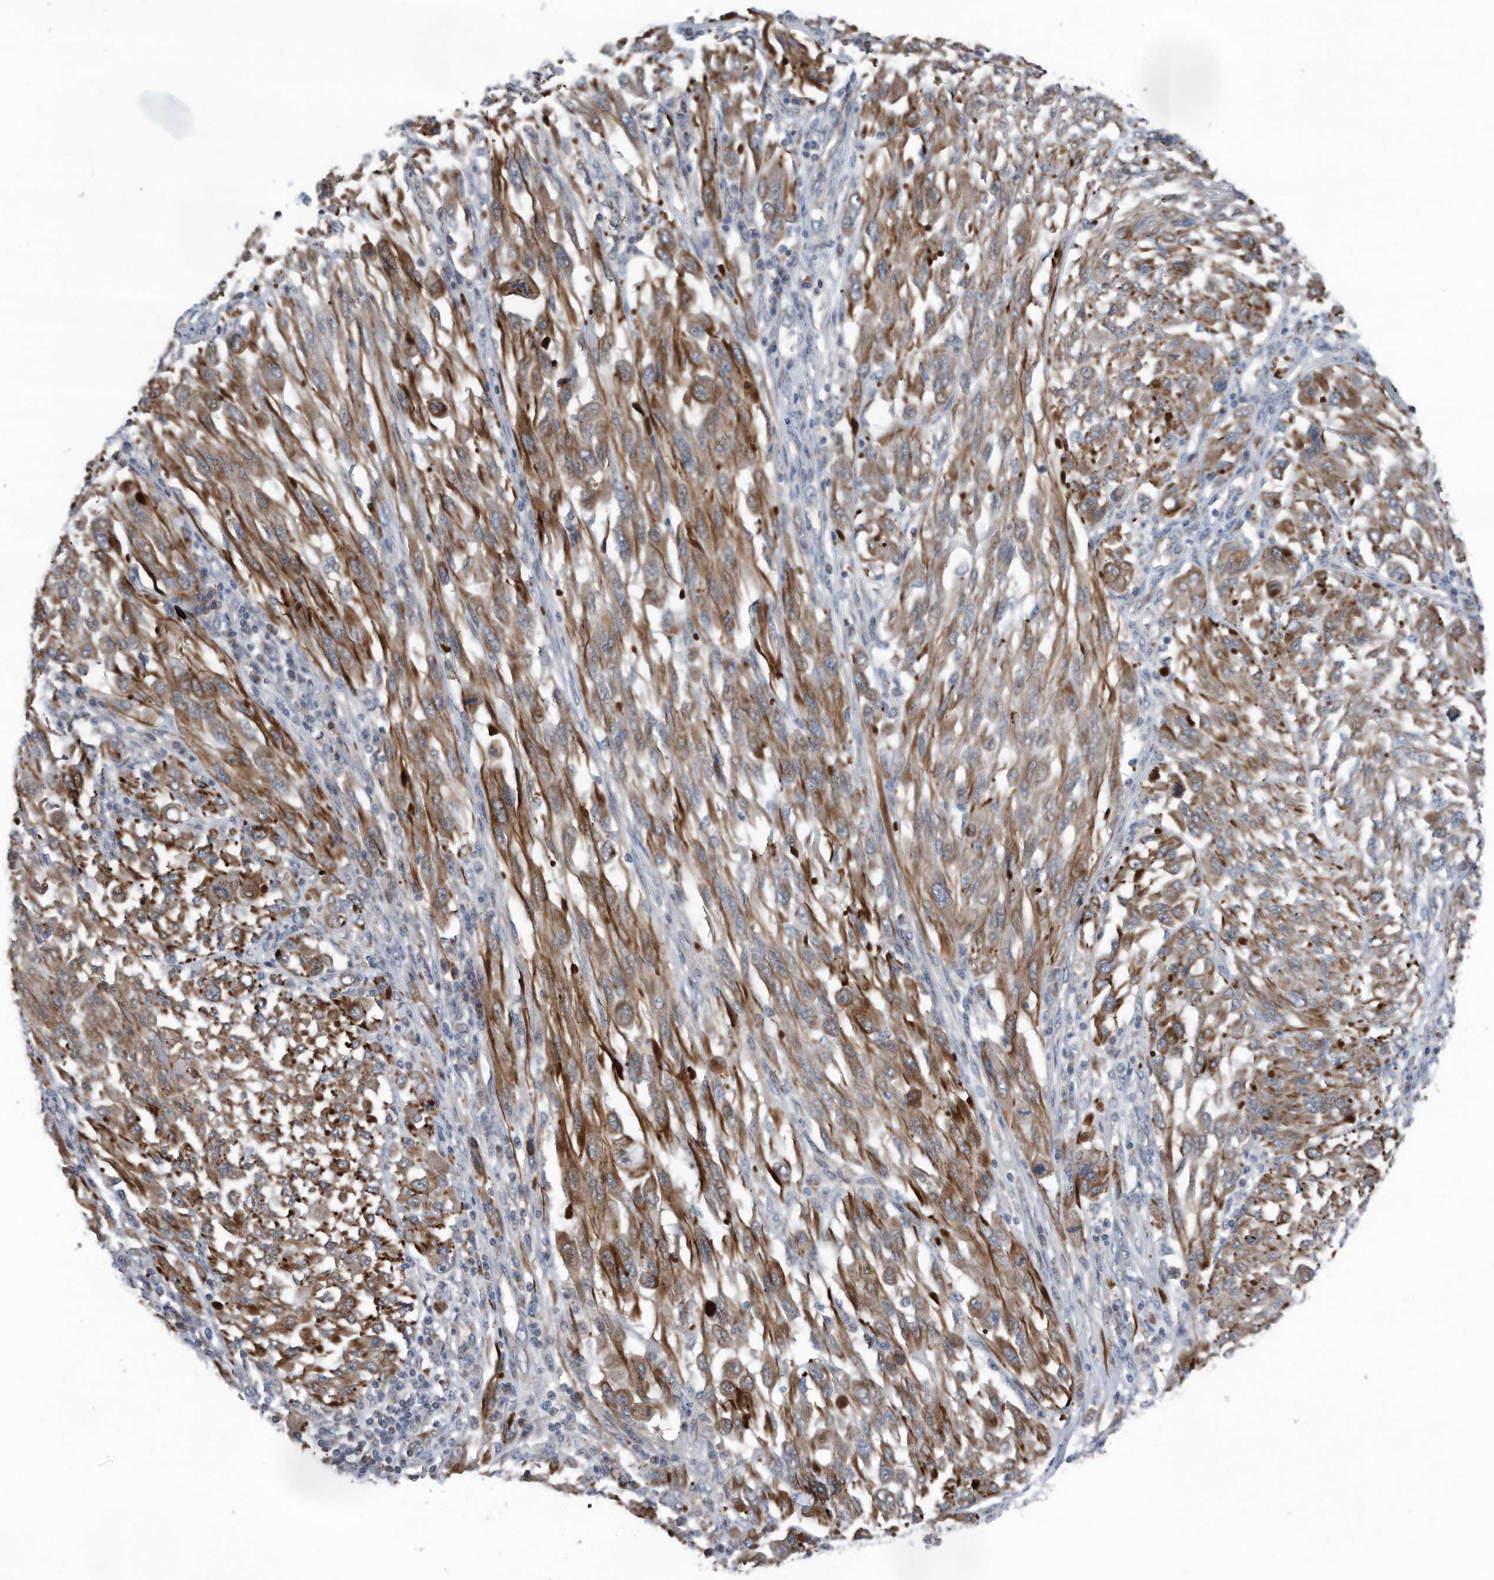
{"staining": {"intensity": "moderate", "quantity": ">75%", "location": "cytoplasmic/membranous"}, "tissue": "melanoma", "cell_type": "Tumor cells", "image_type": "cancer", "snomed": [{"axis": "morphology", "description": "Malignant melanoma, NOS"}, {"axis": "topography", "description": "Skin"}], "caption": "Immunohistochemical staining of human malignant melanoma demonstrates medium levels of moderate cytoplasmic/membranous staining in about >75% of tumor cells.", "gene": "DST", "patient": {"sex": "female", "age": 91}}